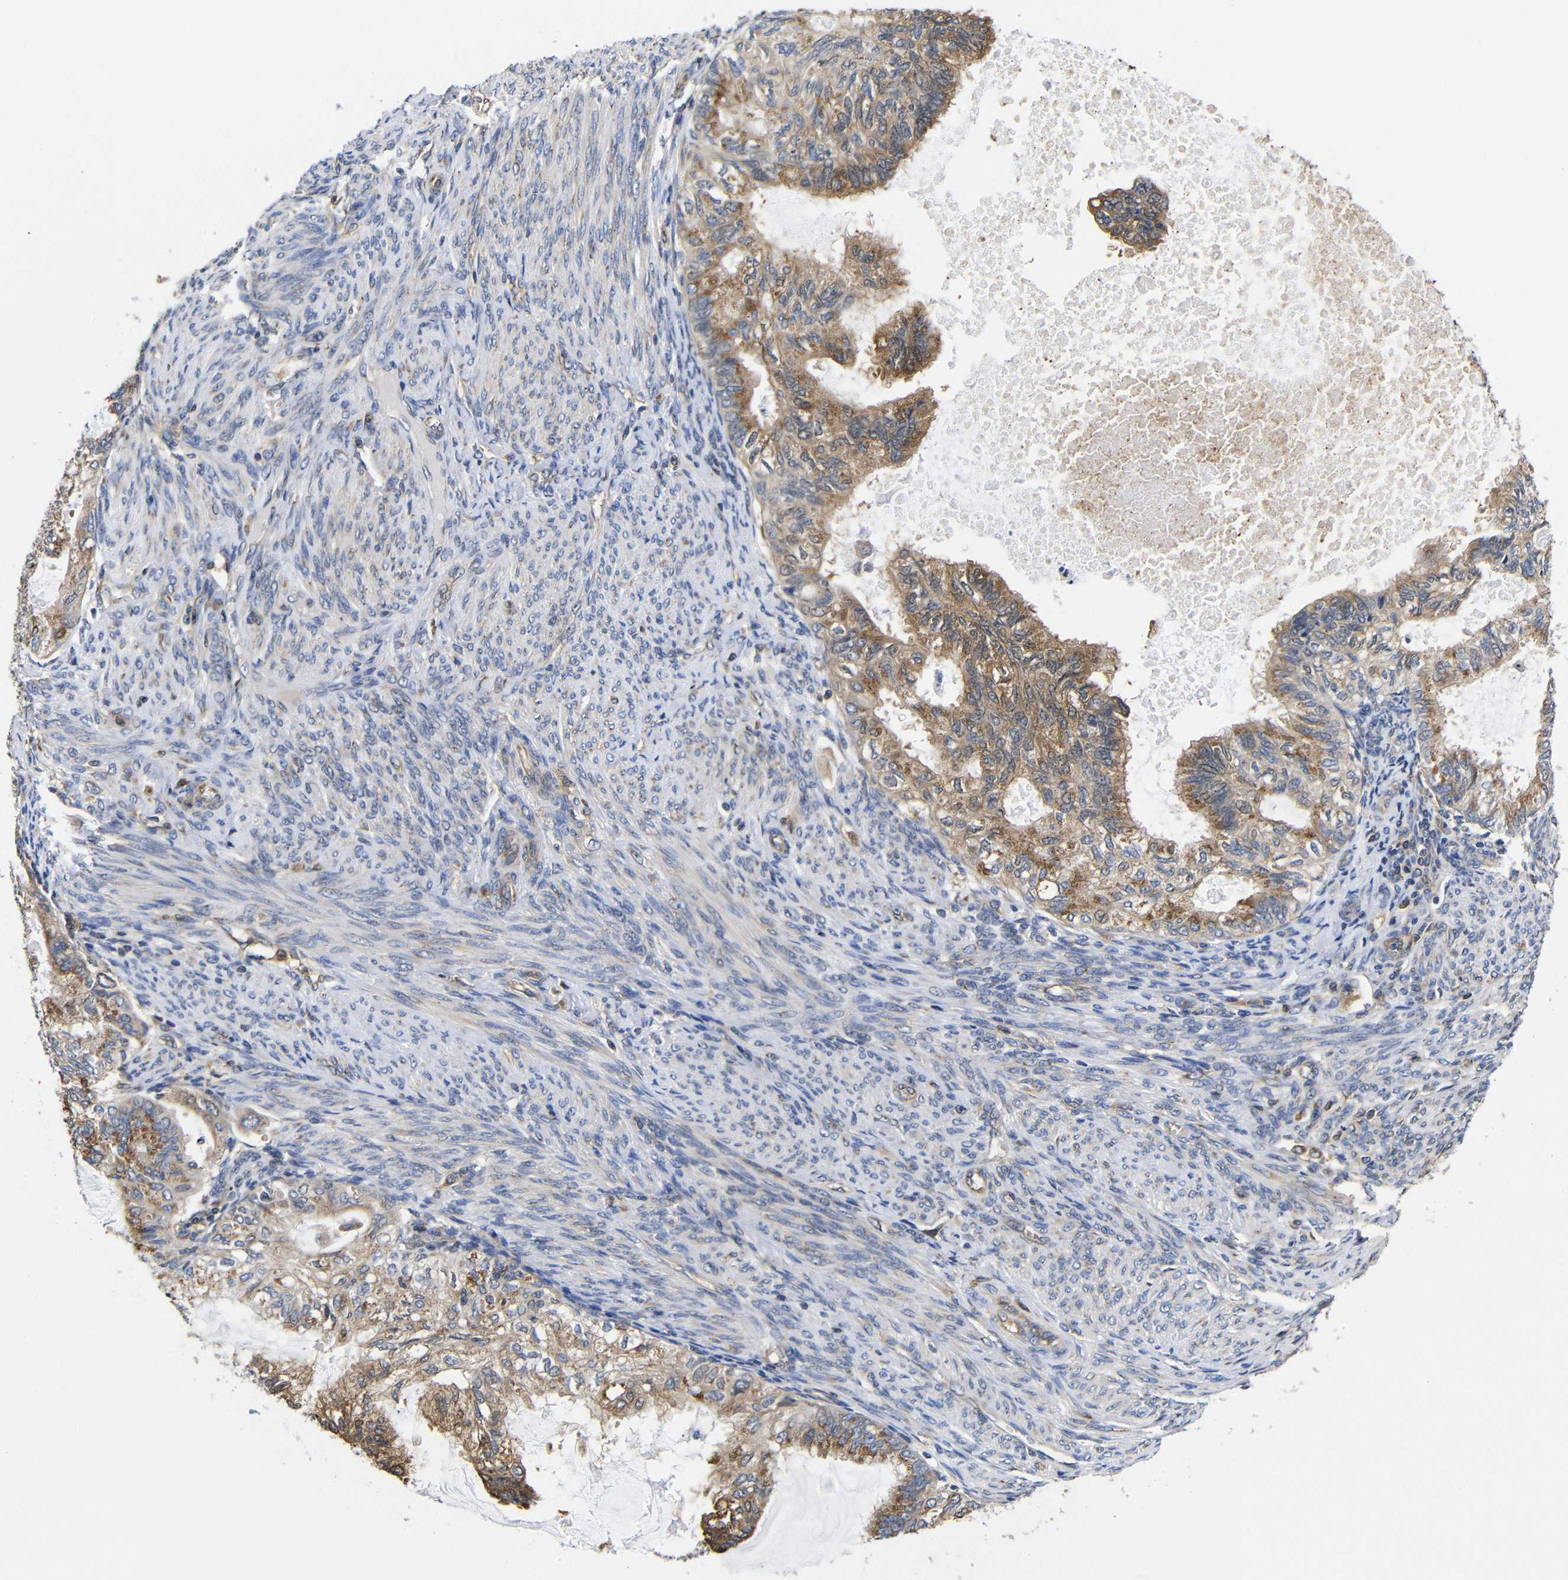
{"staining": {"intensity": "moderate", "quantity": ">75%", "location": "cytoplasmic/membranous"}, "tissue": "cervical cancer", "cell_type": "Tumor cells", "image_type": "cancer", "snomed": [{"axis": "morphology", "description": "Normal tissue, NOS"}, {"axis": "morphology", "description": "Adenocarcinoma, NOS"}, {"axis": "topography", "description": "Cervix"}, {"axis": "topography", "description": "Endometrium"}], "caption": "A medium amount of moderate cytoplasmic/membranous positivity is identified in about >75% of tumor cells in cervical adenocarcinoma tissue.", "gene": "LRRCC1", "patient": {"sex": "female", "age": 86}}